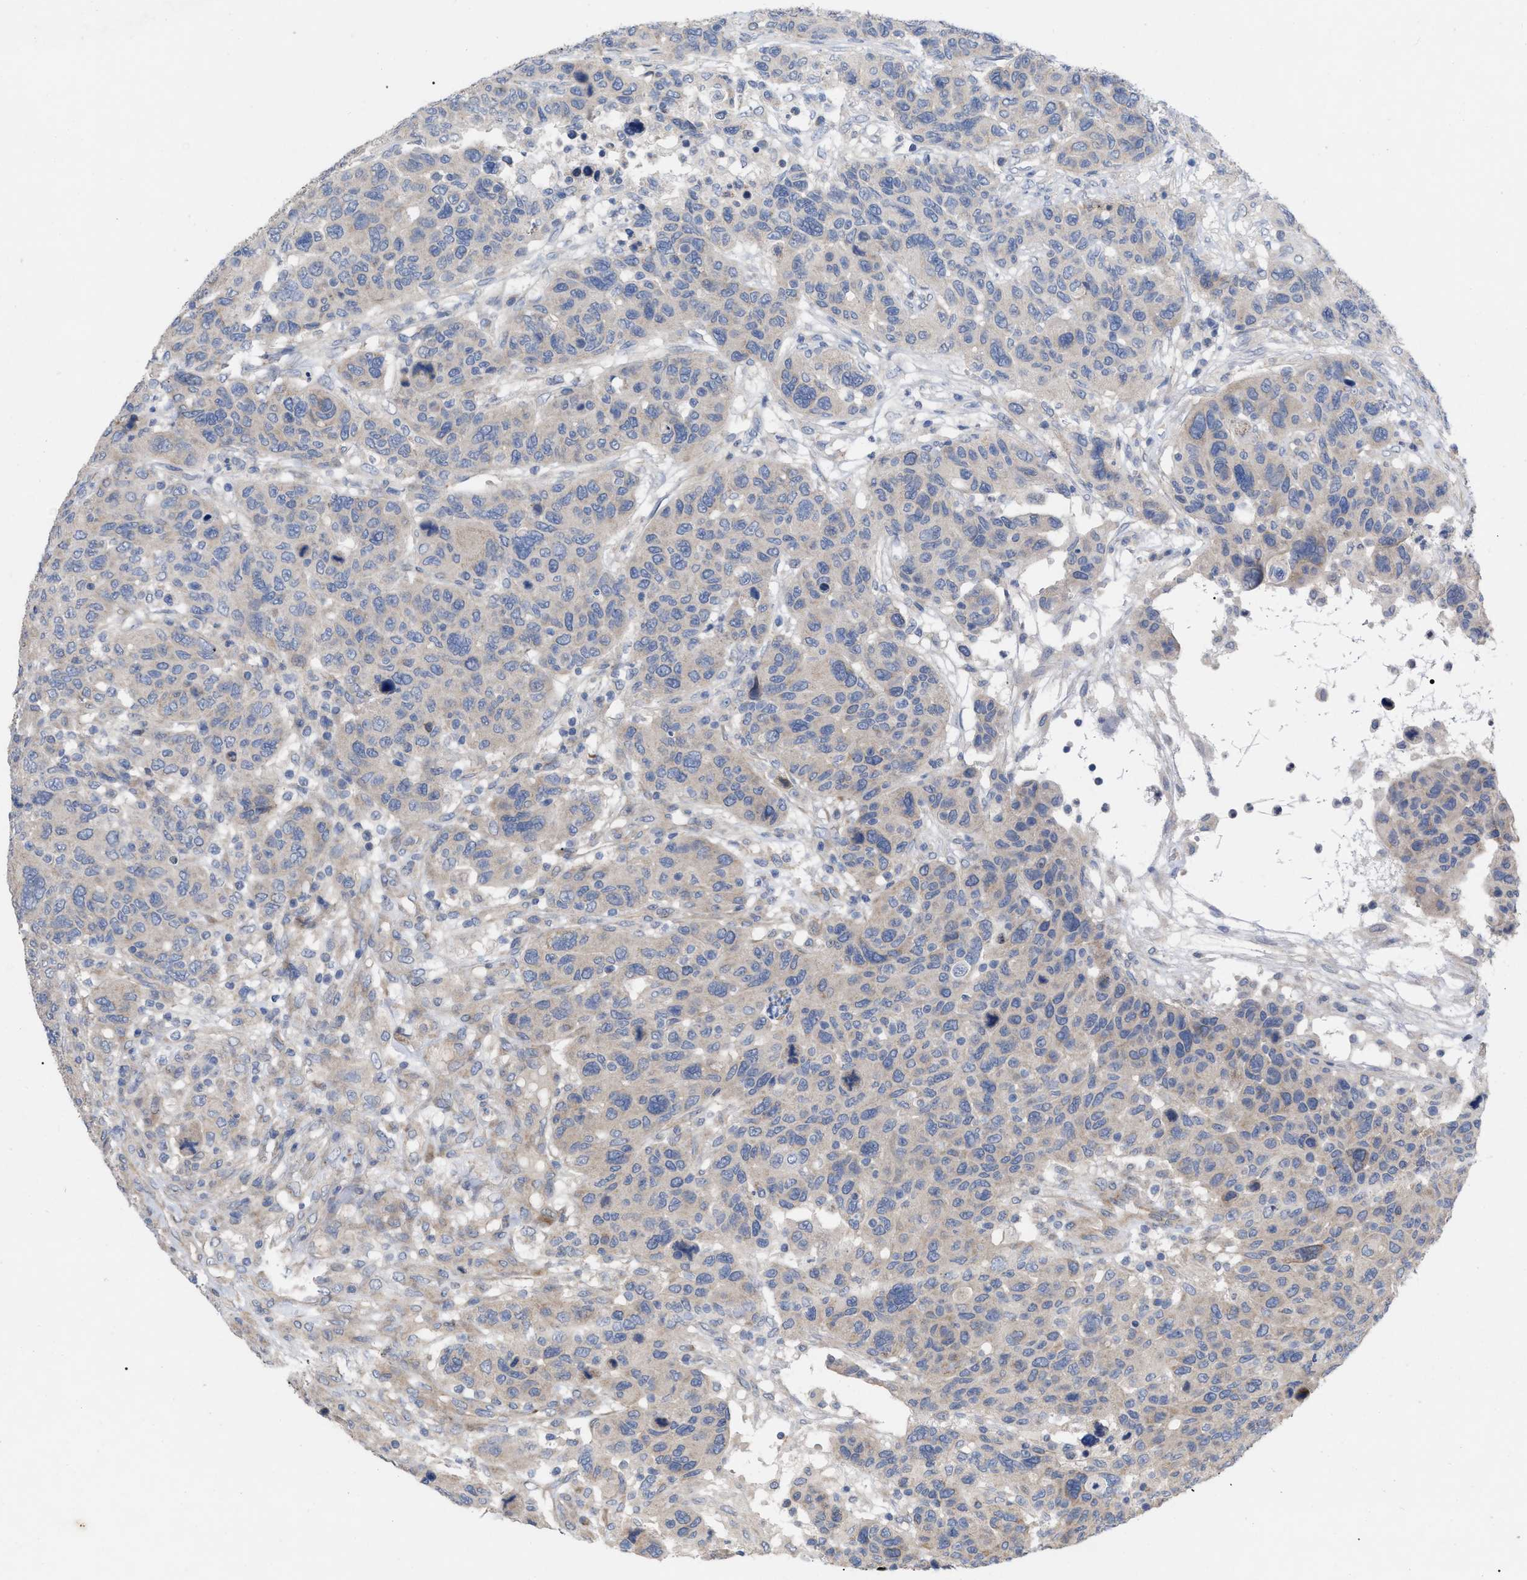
{"staining": {"intensity": "moderate", "quantity": "<25%", "location": "cytoplasmic/membranous"}, "tissue": "breast cancer", "cell_type": "Tumor cells", "image_type": "cancer", "snomed": [{"axis": "morphology", "description": "Duct carcinoma"}, {"axis": "topography", "description": "Breast"}], "caption": "The micrograph reveals staining of breast cancer, revealing moderate cytoplasmic/membranous protein staining (brown color) within tumor cells.", "gene": "VIP", "patient": {"sex": "female", "age": 37}}